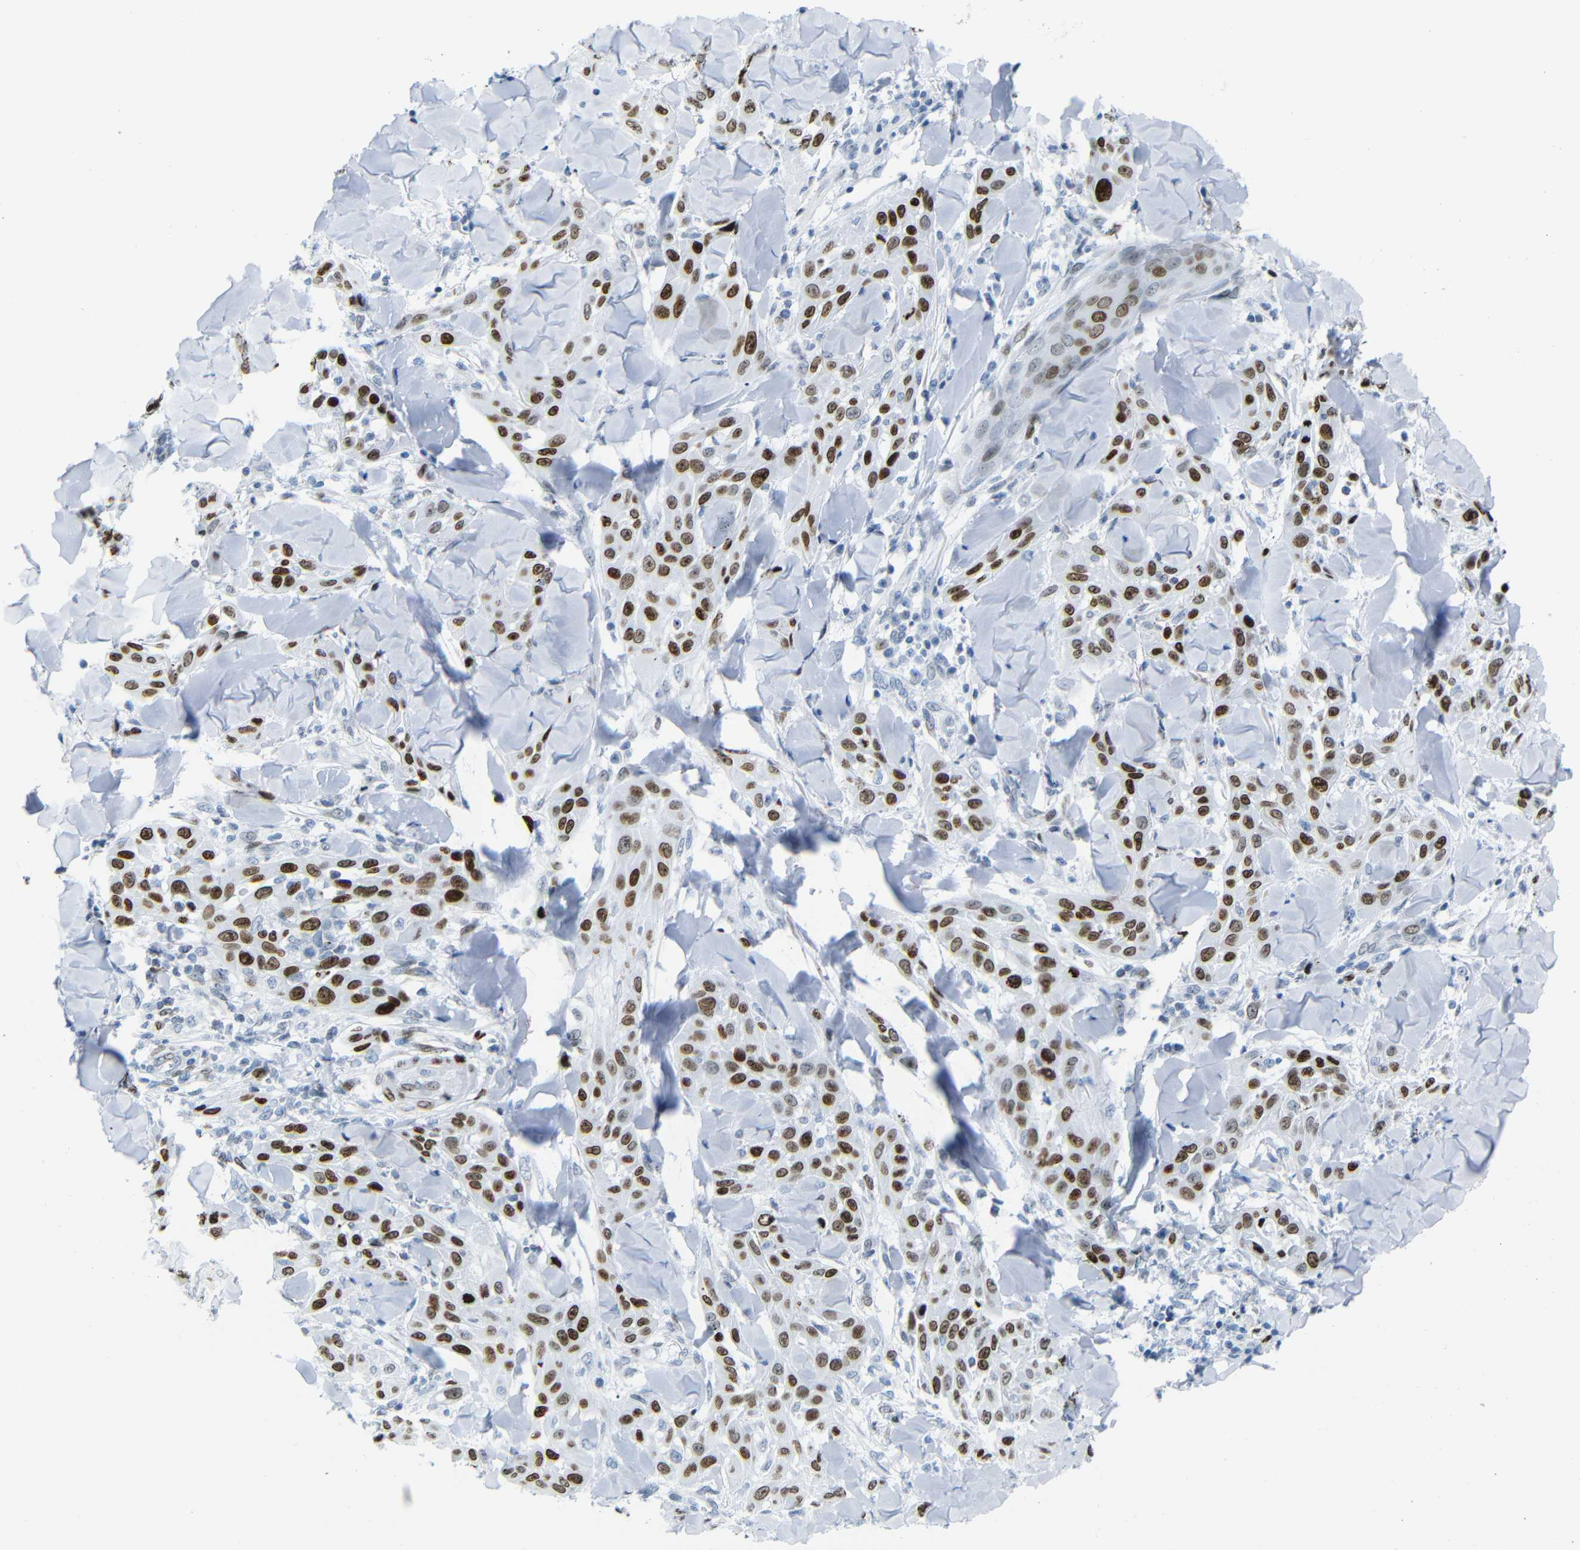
{"staining": {"intensity": "strong", "quantity": ">75%", "location": "nuclear"}, "tissue": "skin cancer", "cell_type": "Tumor cells", "image_type": "cancer", "snomed": [{"axis": "morphology", "description": "Squamous cell carcinoma, NOS"}, {"axis": "topography", "description": "Skin"}], "caption": "Immunohistochemistry (IHC) staining of squamous cell carcinoma (skin), which shows high levels of strong nuclear expression in about >75% of tumor cells indicating strong nuclear protein expression. The staining was performed using DAB (brown) for protein detection and nuclei were counterstained in hematoxylin (blue).", "gene": "NPIPB15", "patient": {"sex": "male", "age": 24}}